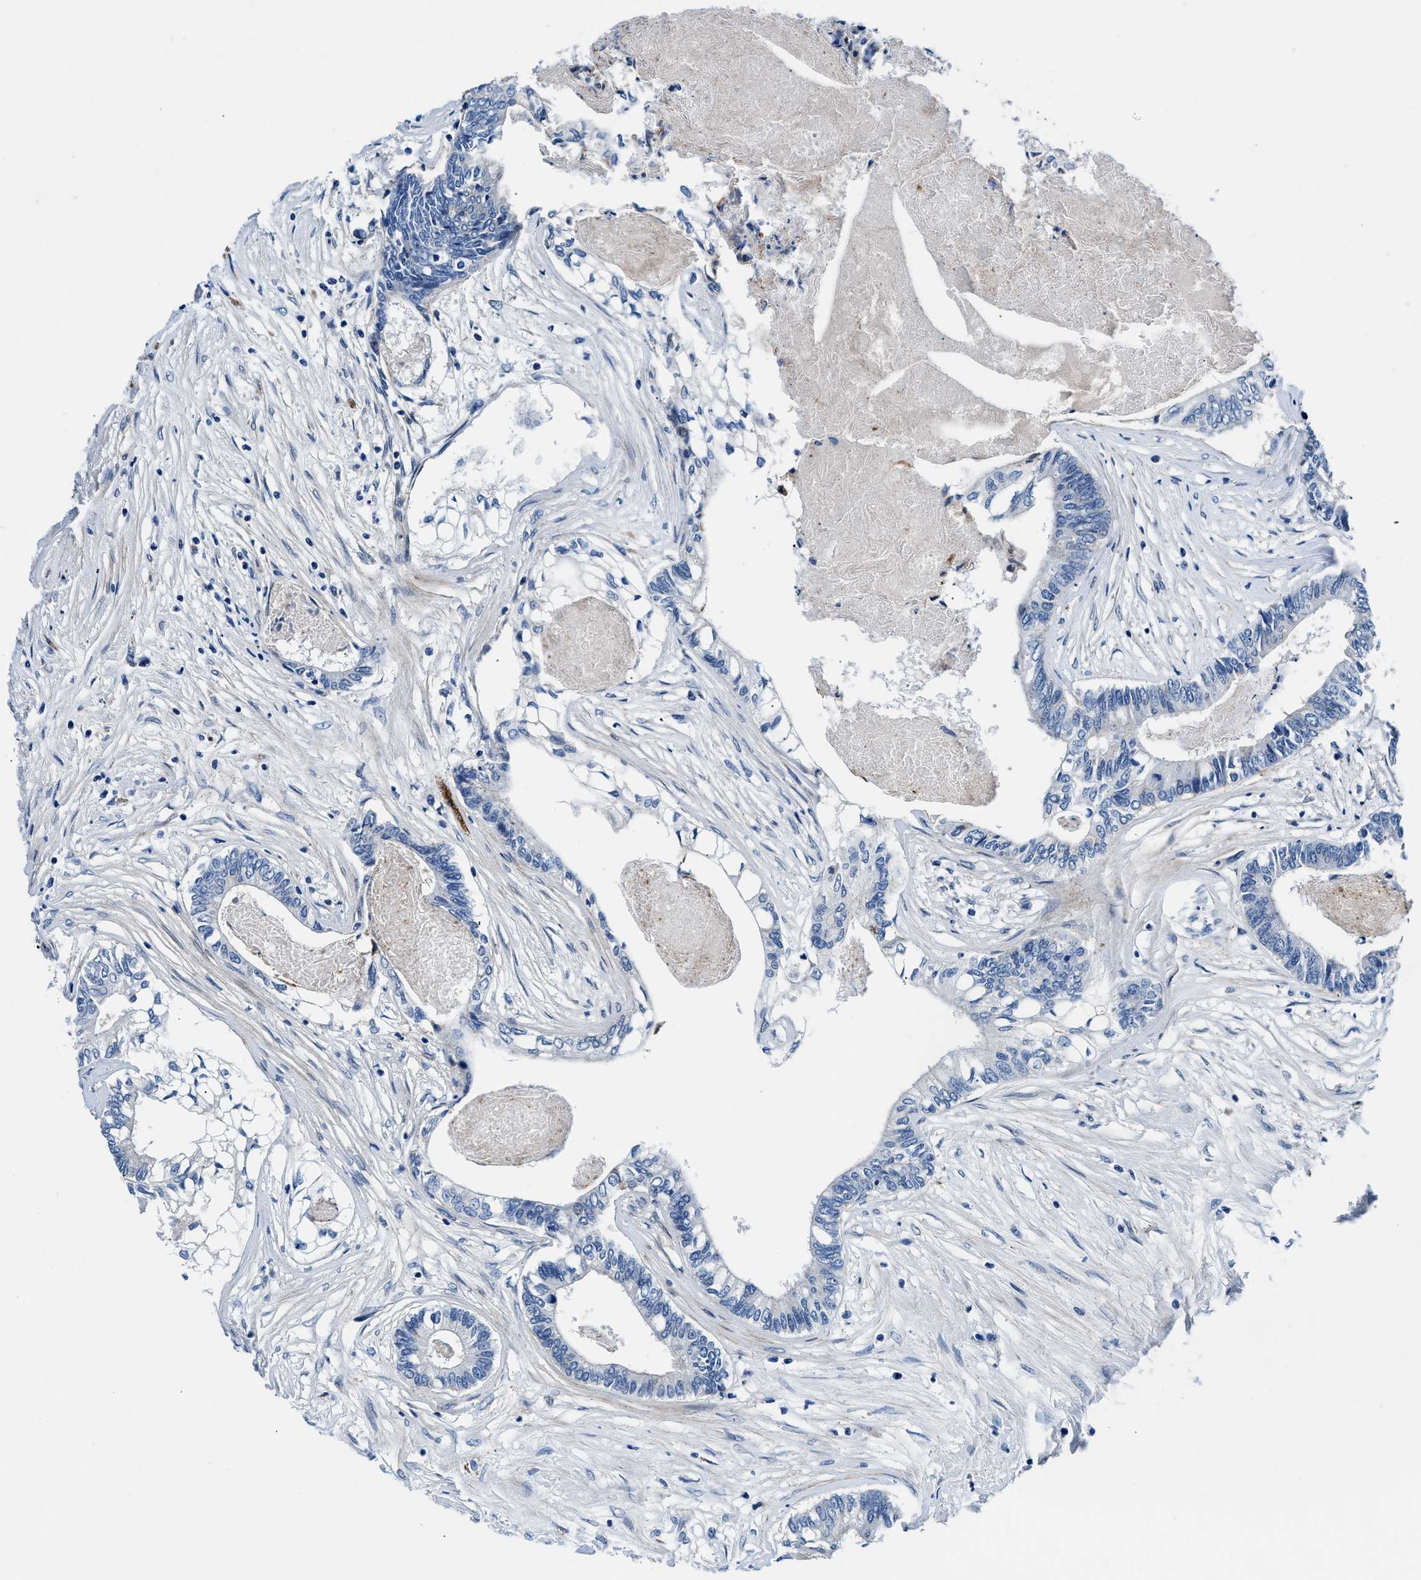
{"staining": {"intensity": "negative", "quantity": "none", "location": "none"}, "tissue": "colorectal cancer", "cell_type": "Tumor cells", "image_type": "cancer", "snomed": [{"axis": "morphology", "description": "Adenocarcinoma, NOS"}, {"axis": "topography", "description": "Rectum"}], "caption": "A photomicrograph of human colorectal cancer (adenocarcinoma) is negative for staining in tumor cells.", "gene": "DAG1", "patient": {"sex": "male", "age": 63}}